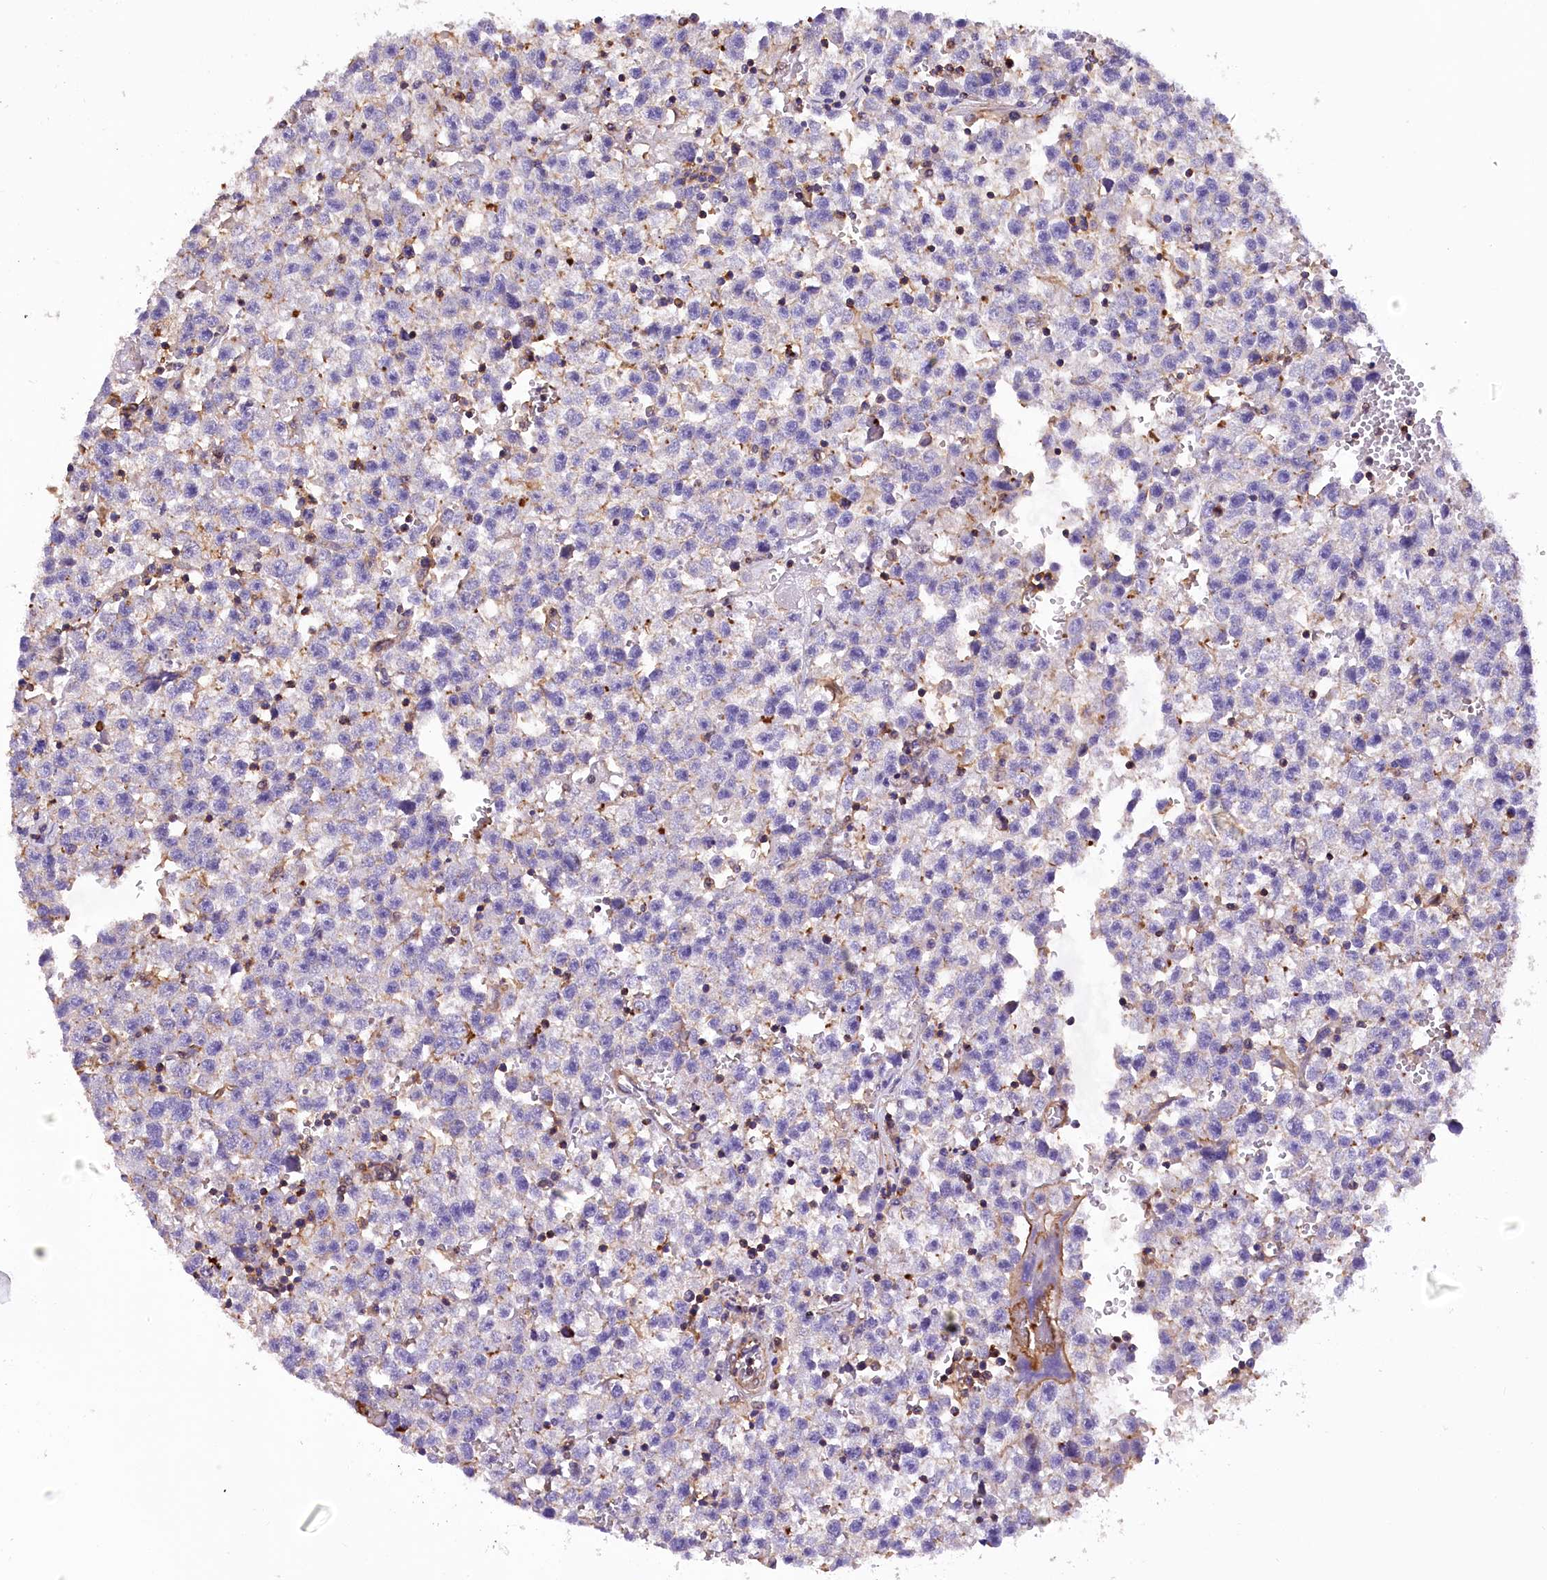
{"staining": {"intensity": "negative", "quantity": "none", "location": "none"}, "tissue": "testis cancer", "cell_type": "Tumor cells", "image_type": "cancer", "snomed": [{"axis": "morphology", "description": "Seminoma, NOS"}, {"axis": "topography", "description": "Testis"}], "caption": "Immunohistochemistry of testis cancer (seminoma) shows no positivity in tumor cells.", "gene": "DPP3", "patient": {"sex": "male", "age": 22}}